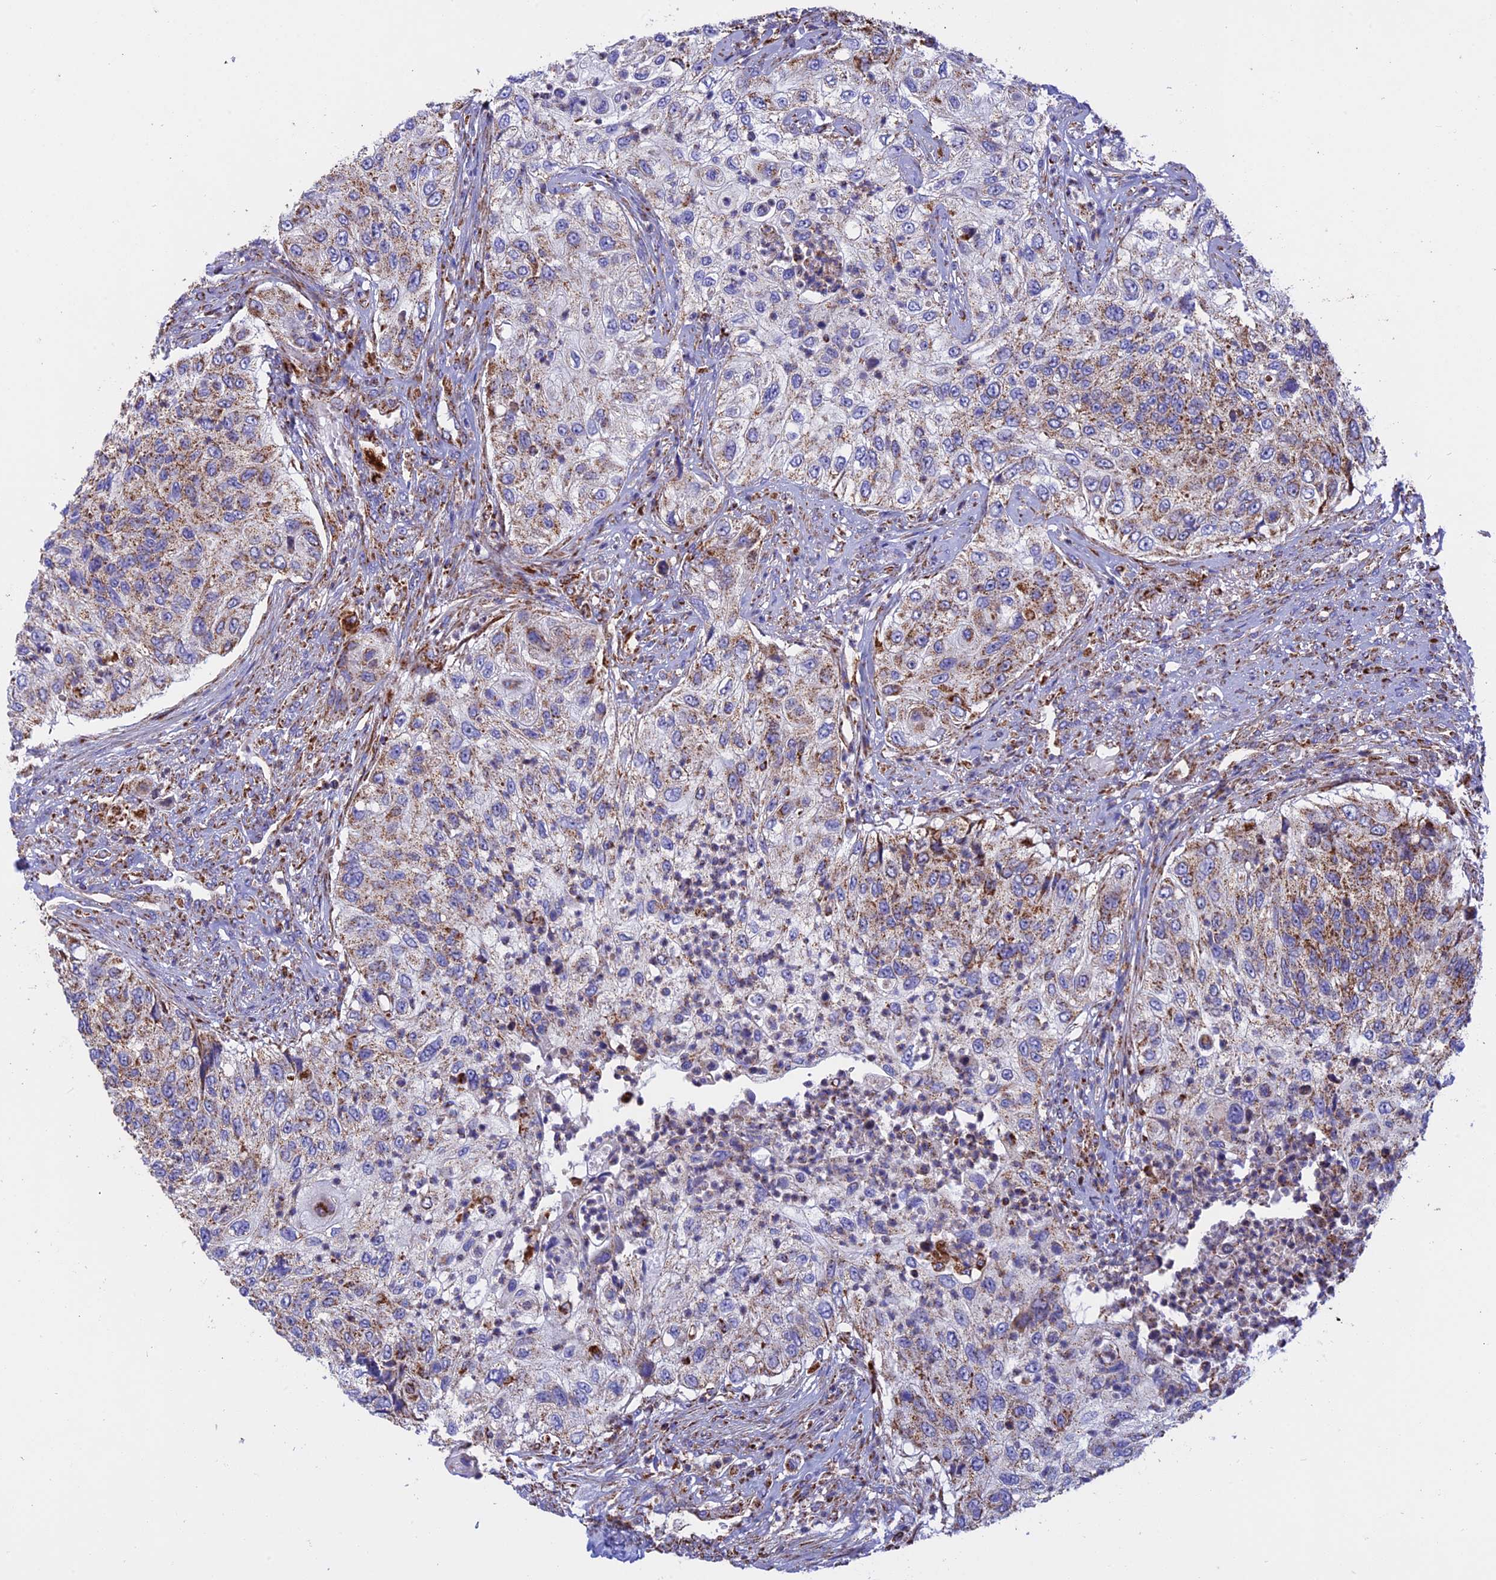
{"staining": {"intensity": "moderate", "quantity": "25%-75%", "location": "cytoplasmic/membranous"}, "tissue": "urothelial cancer", "cell_type": "Tumor cells", "image_type": "cancer", "snomed": [{"axis": "morphology", "description": "Urothelial carcinoma, High grade"}, {"axis": "topography", "description": "Urinary bladder"}], "caption": "This micrograph exhibits immunohistochemistry staining of human high-grade urothelial carcinoma, with medium moderate cytoplasmic/membranous positivity in approximately 25%-75% of tumor cells.", "gene": "UQCRB", "patient": {"sex": "female", "age": 60}}